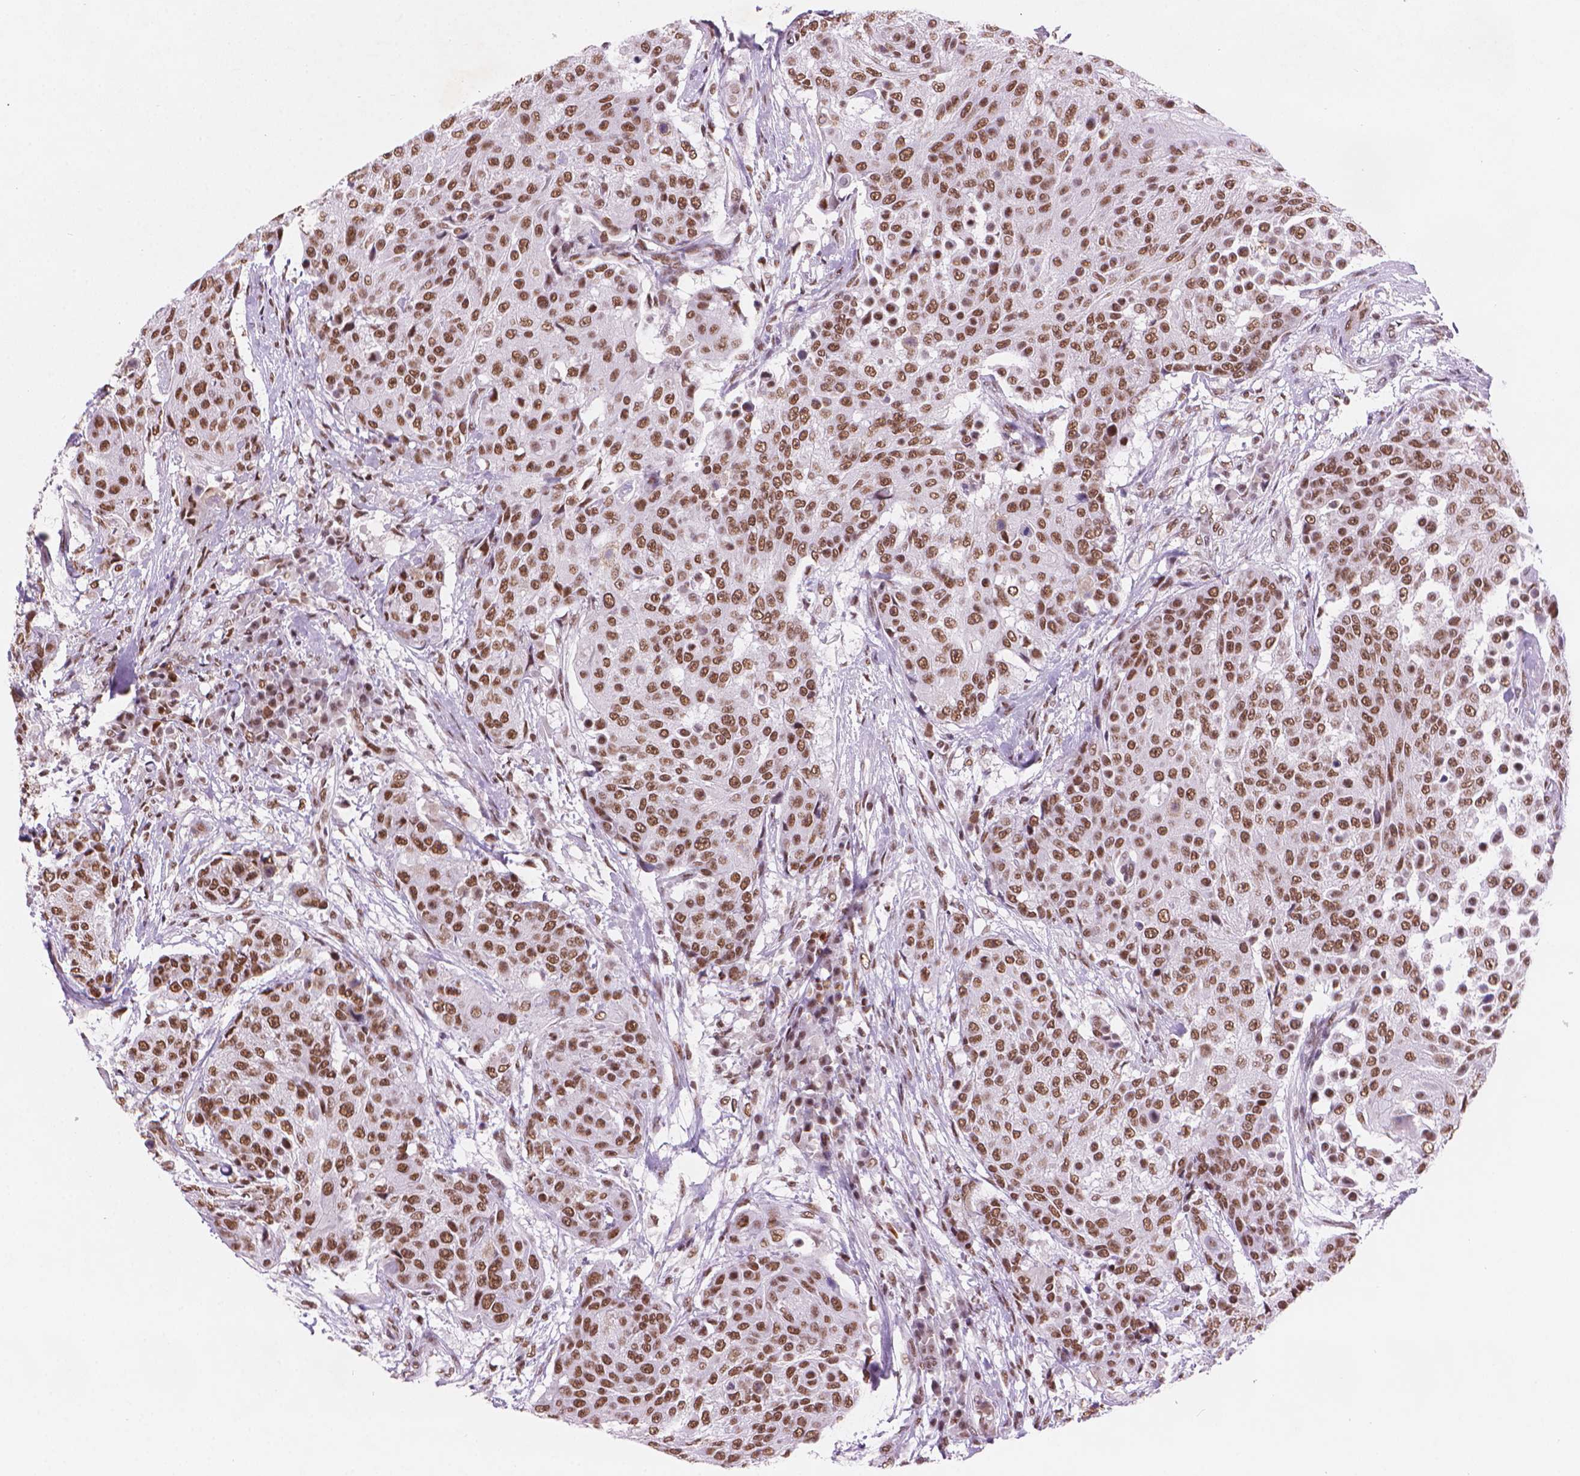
{"staining": {"intensity": "moderate", "quantity": ">75%", "location": "nuclear"}, "tissue": "urothelial cancer", "cell_type": "Tumor cells", "image_type": "cancer", "snomed": [{"axis": "morphology", "description": "Urothelial carcinoma, High grade"}, {"axis": "topography", "description": "Urinary bladder"}], "caption": "Tumor cells display medium levels of moderate nuclear staining in approximately >75% of cells in human urothelial cancer.", "gene": "RPA4", "patient": {"sex": "female", "age": 63}}